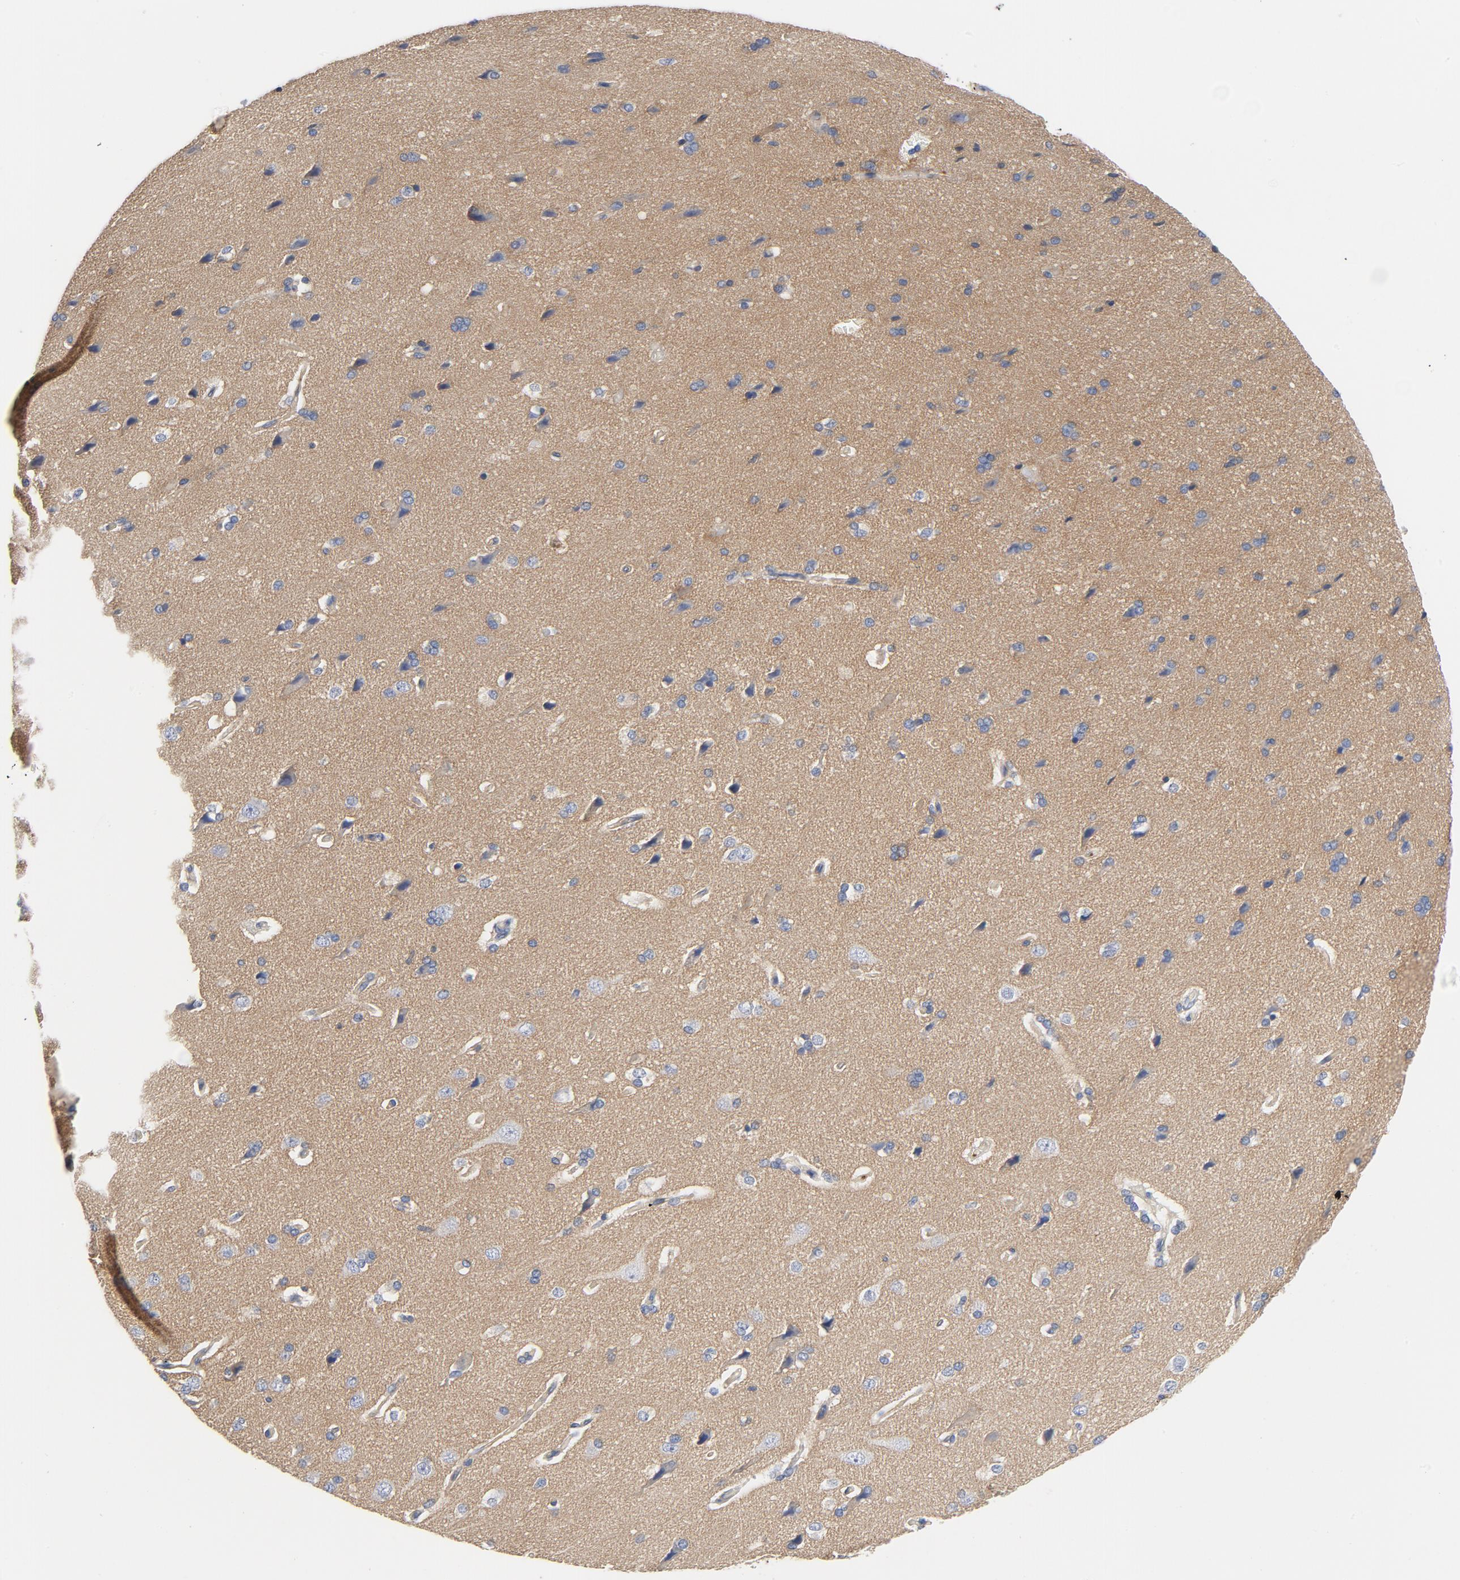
{"staining": {"intensity": "weak", "quantity": ">75%", "location": "cytoplasmic/membranous"}, "tissue": "cerebral cortex", "cell_type": "Endothelial cells", "image_type": "normal", "snomed": [{"axis": "morphology", "description": "Normal tissue, NOS"}, {"axis": "topography", "description": "Cerebral cortex"}], "caption": "About >75% of endothelial cells in normal human cerebral cortex reveal weak cytoplasmic/membranous protein positivity as visualized by brown immunohistochemical staining.", "gene": "SRC", "patient": {"sex": "male", "age": 62}}